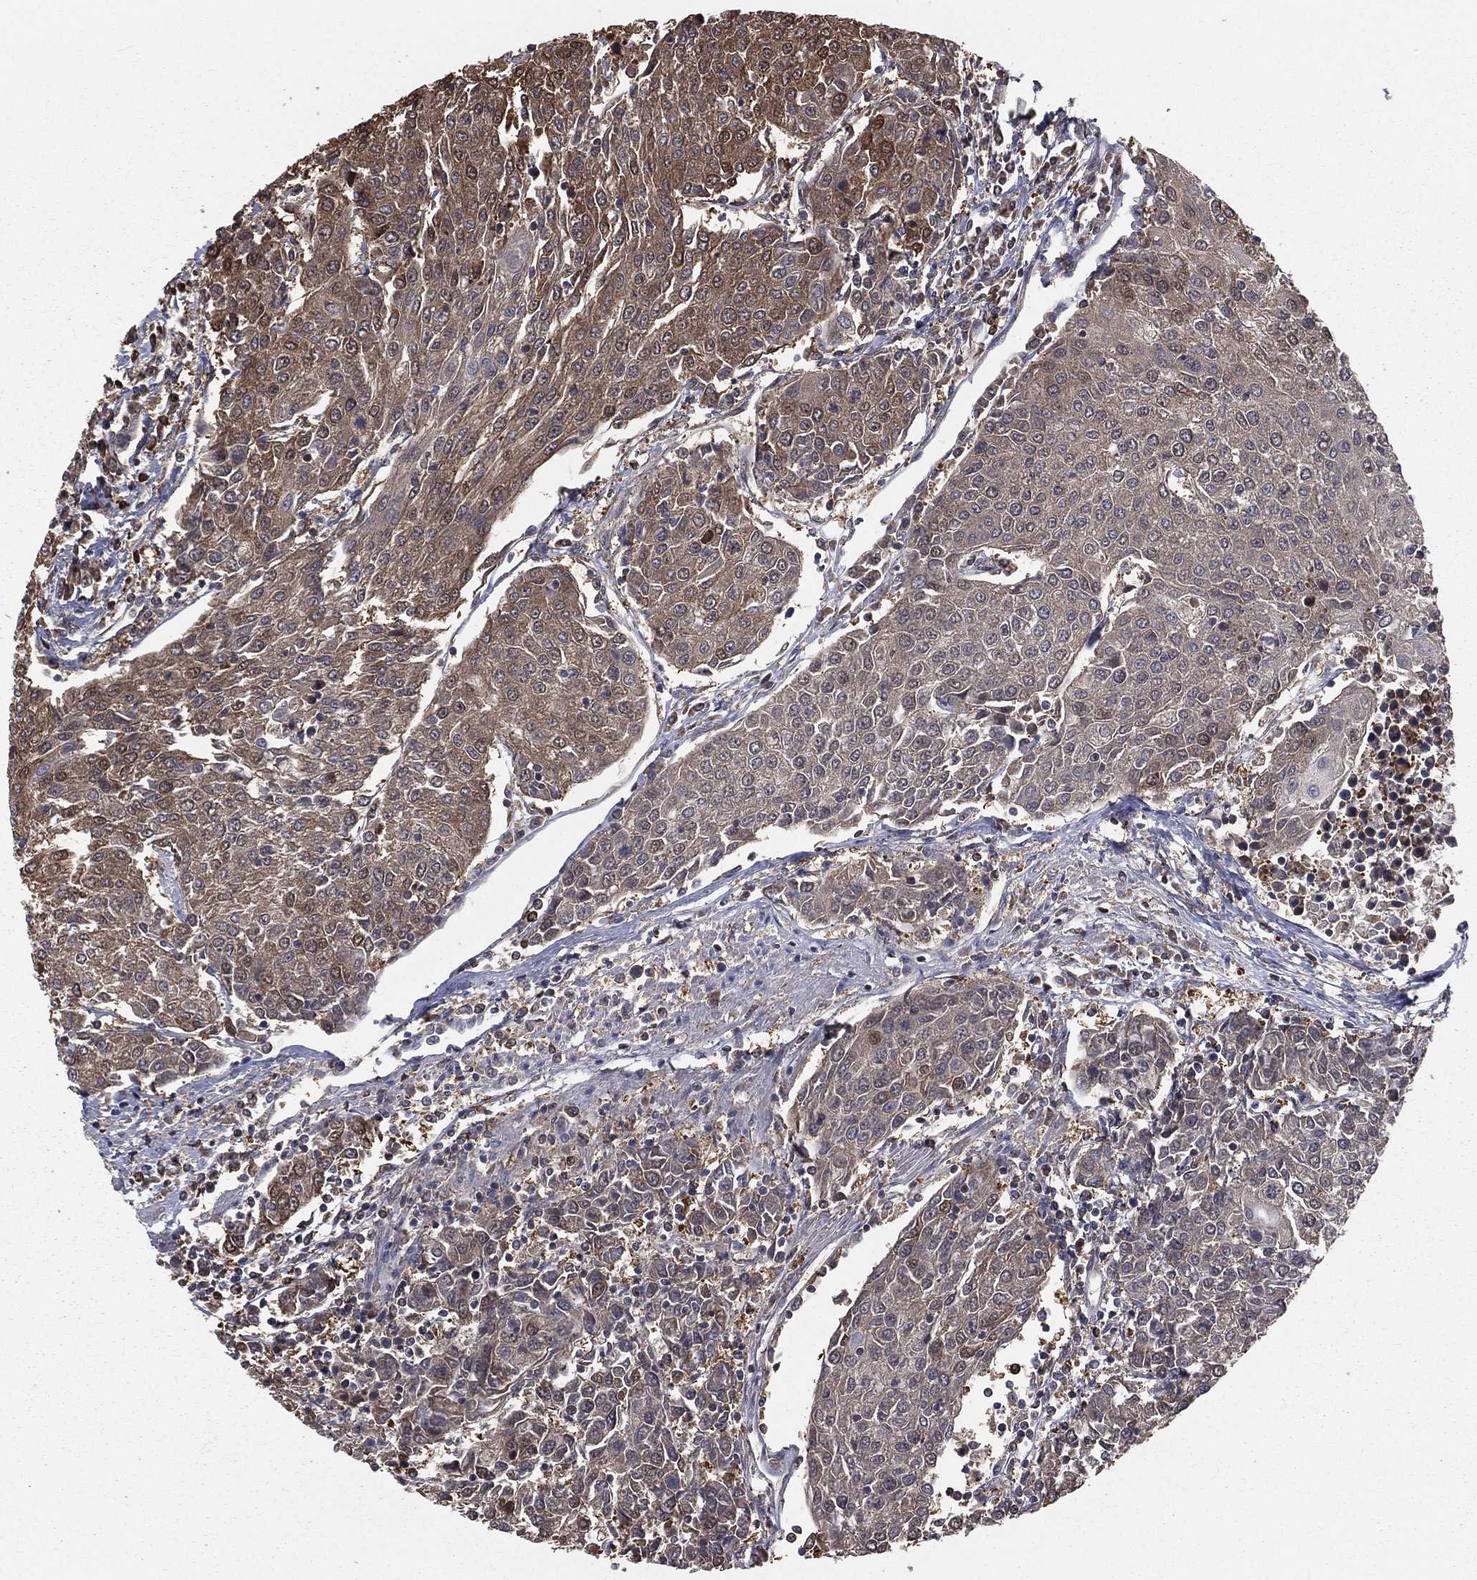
{"staining": {"intensity": "weak", "quantity": "25%-75%", "location": "cytoplasmic/membranous"}, "tissue": "urothelial cancer", "cell_type": "Tumor cells", "image_type": "cancer", "snomed": [{"axis": "morphology", "description": "Urothelial carcinoma, High grade"}, {"axis": "topography", "description": "Urinary bladder"}], "caption": "Urothelial carcinoma (high-grade) stained with DAB (3,3'-diaminobenzidine) immunohistochemistry (IHC) demonstrates low levels of weak cytoplasmic/membranous expression in about 25%-75% of tumor cells.", "gene": "TBC1D2", "patient": {"sex": "female", "age": 85}}